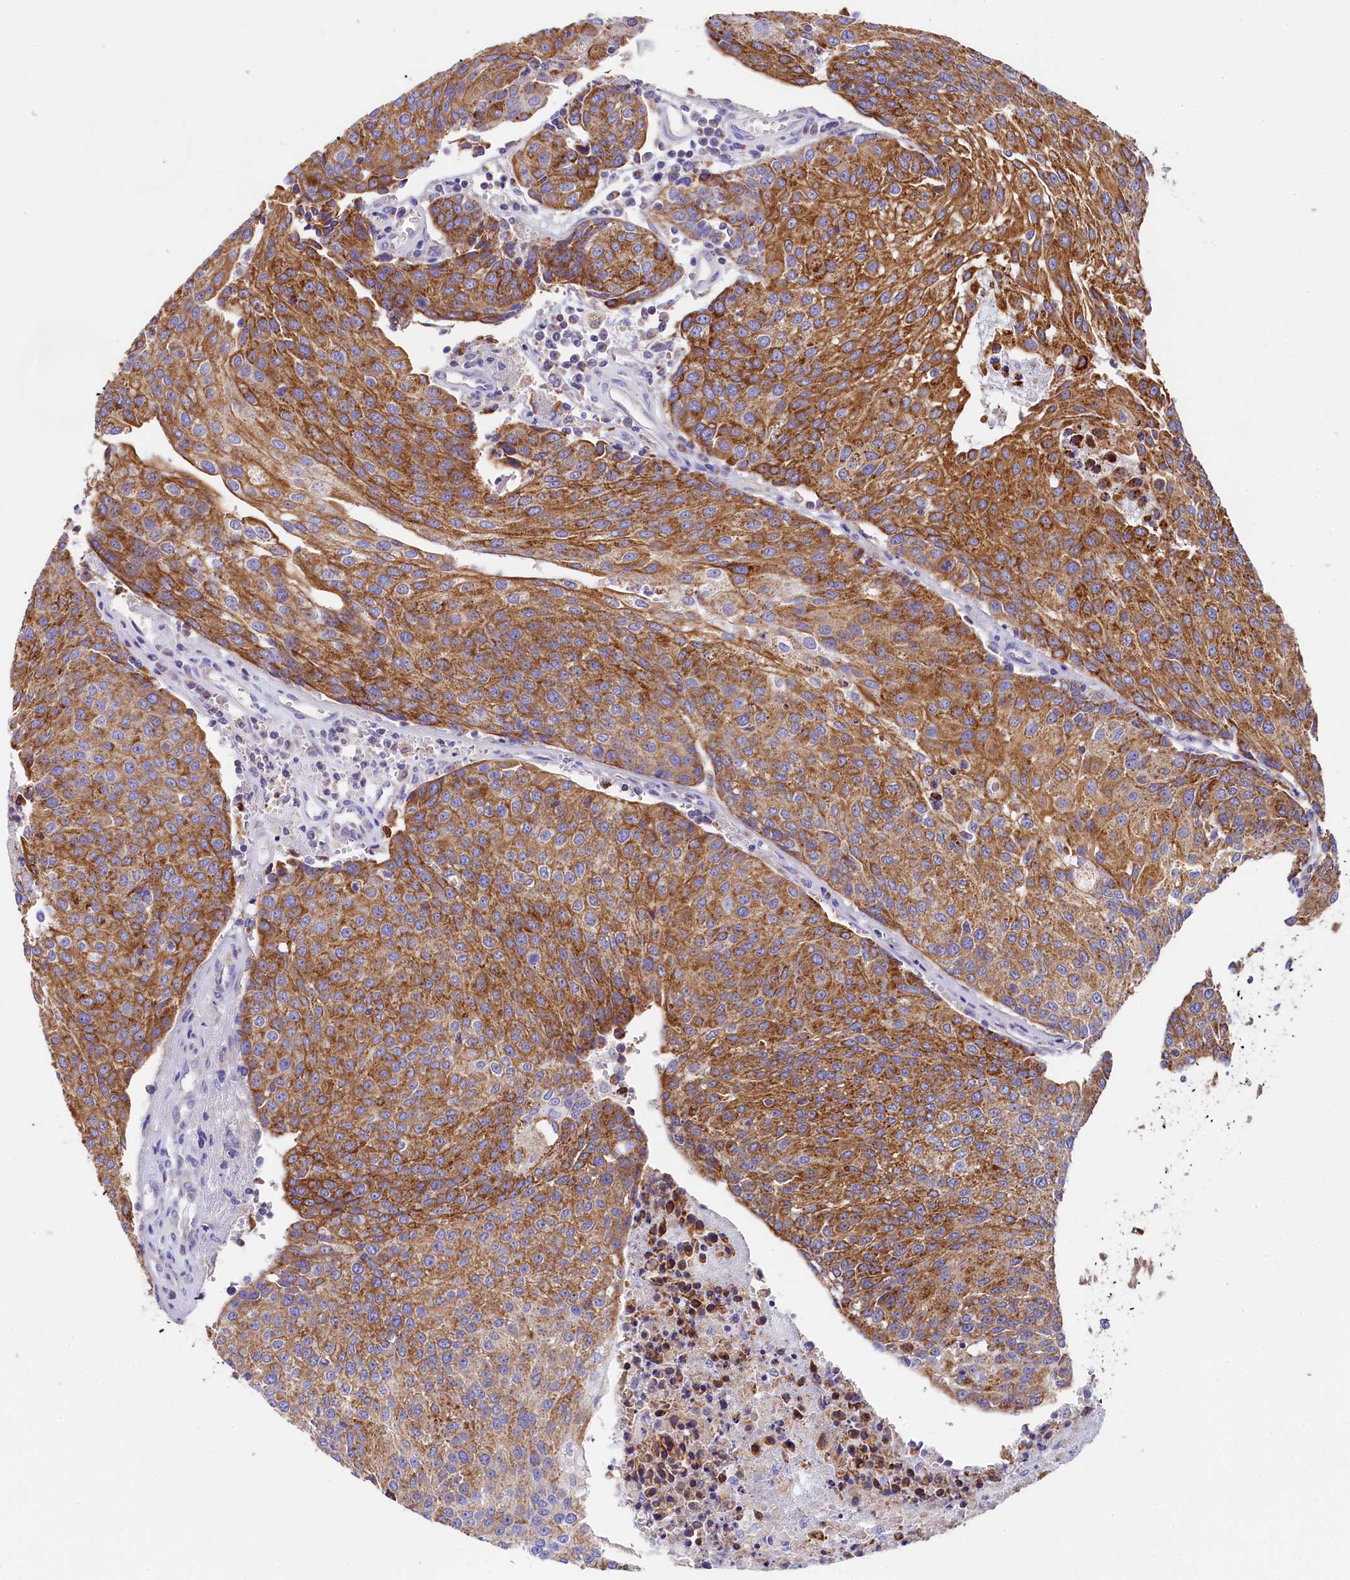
{"staining": {"intensity": "strong", "quantity": ">75%", "location": "cytoplasmic/membranous"}, "tissue": "urothelial cancer", "cell_type": "Tumor cells", "image_type": "cancer", "snomed": [{"axis": "morphology", "description": "Urothelial carcinoma, High grade"}, {"axis": "topography", "description": "Urinary bladder"}], "caption": "There is high levels of strong cytoplasmic/membranous positivity in tumor cells of high-grade urothelial carcinoma, as demonstrated by immunohistochemical staining (brown color).", "gene": "CLYBL", "patient": {"sex": "female", "age": 85}}